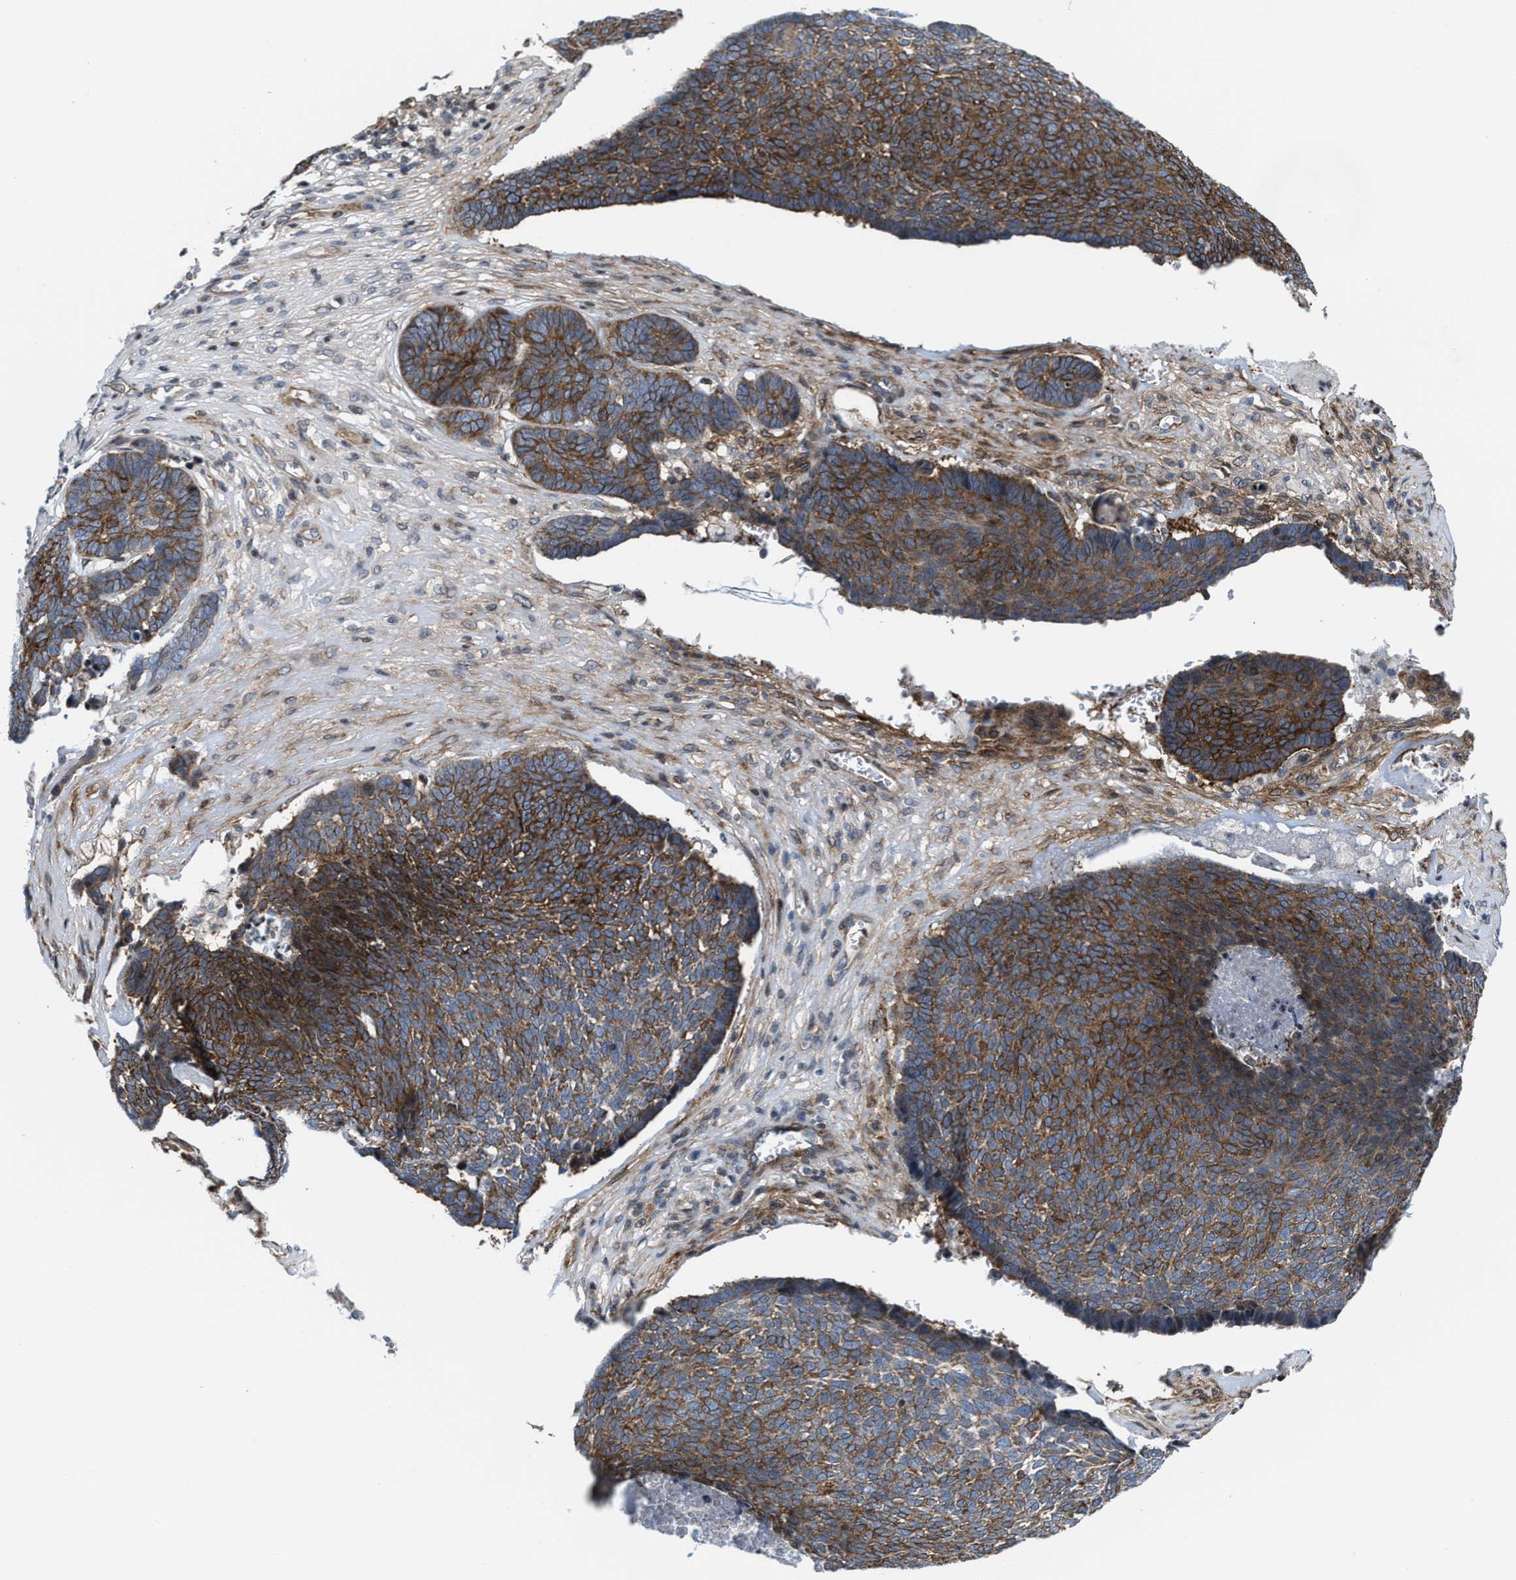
{"staining": {"intensity": "moderate", "quantity": ">75%", "location": "cytoplasmic/membranous"}, "tissue": "skin cancer", "cell_type": "Tumor cells", "image_type": "cancer", "snomed": [{"axis": "morphology", "description": "Basal cell carcinoma"}, {"axis": "topography", "description": "Skin"}], "caption": "Human skin cancer (basal cell carcinoma) stained for a protein (brown) shows moderate cytoplasmic/membranous positive staining in approximately >75% of tumor cells.", "gene": "TGFB1I1", "patient": {"sex": "male", "age": 84}}